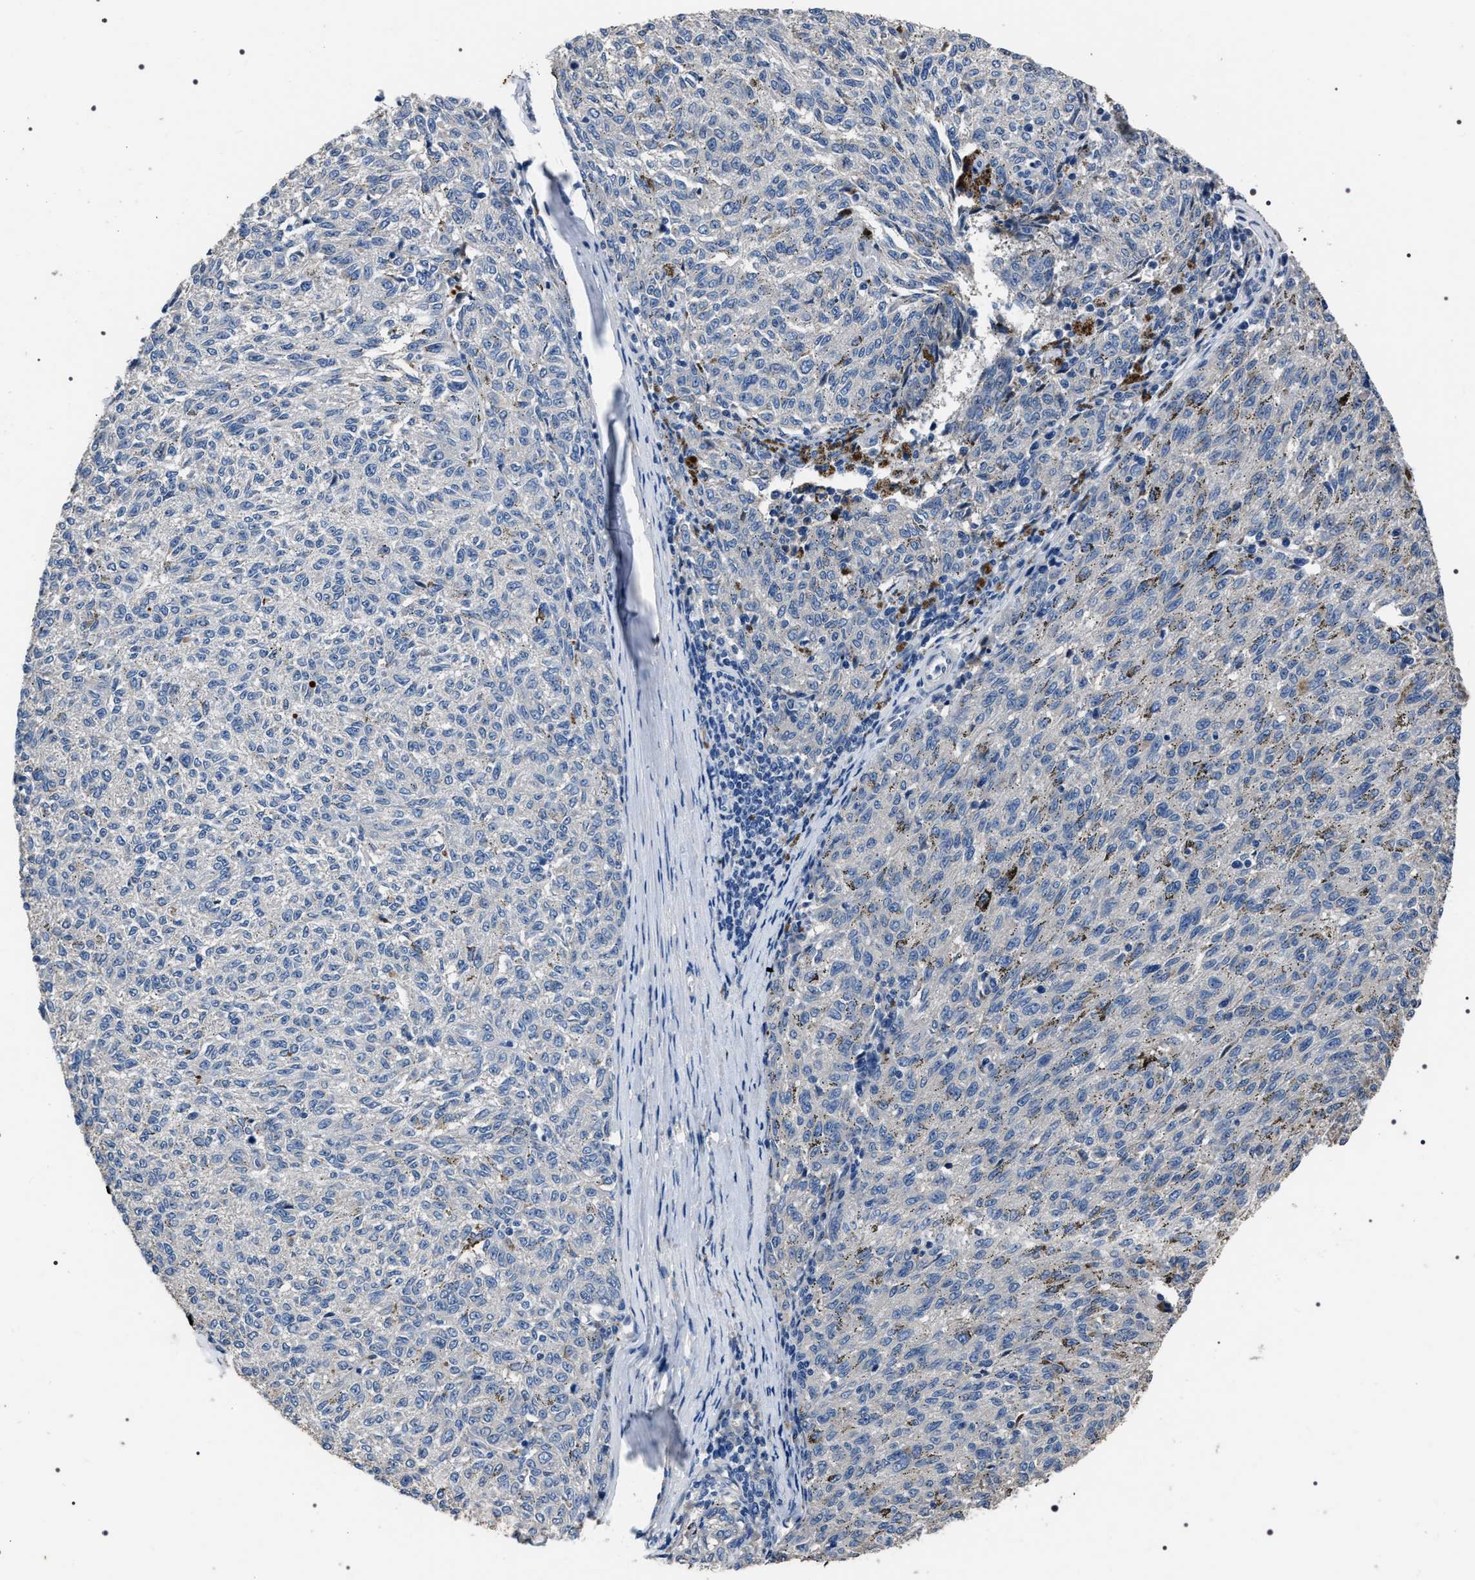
{"staining": {"intensity": "negative", "quantity": "none", "location": "none"}, "tissue": "melanoma", "cell_type": "Tumor cells", "image_type": "cancer", "snomed": [{"axis": "morphology", "description": "Malignant melanoma, NOS"}, {"axis": "topography", "description": "Skin"}], "caption": "Micrograph shows no protein staining in tumor cells of malignant melanoma tissue. The staining was performed using DAB (3,3'-diaminobenzidine) to visualize the protein expression in brown, while the nuclei were stained in blue with hematoxylin (Magnification: 20x).", "gene": "TRIM54", "patient": {"sex": "female", "age": 72}}